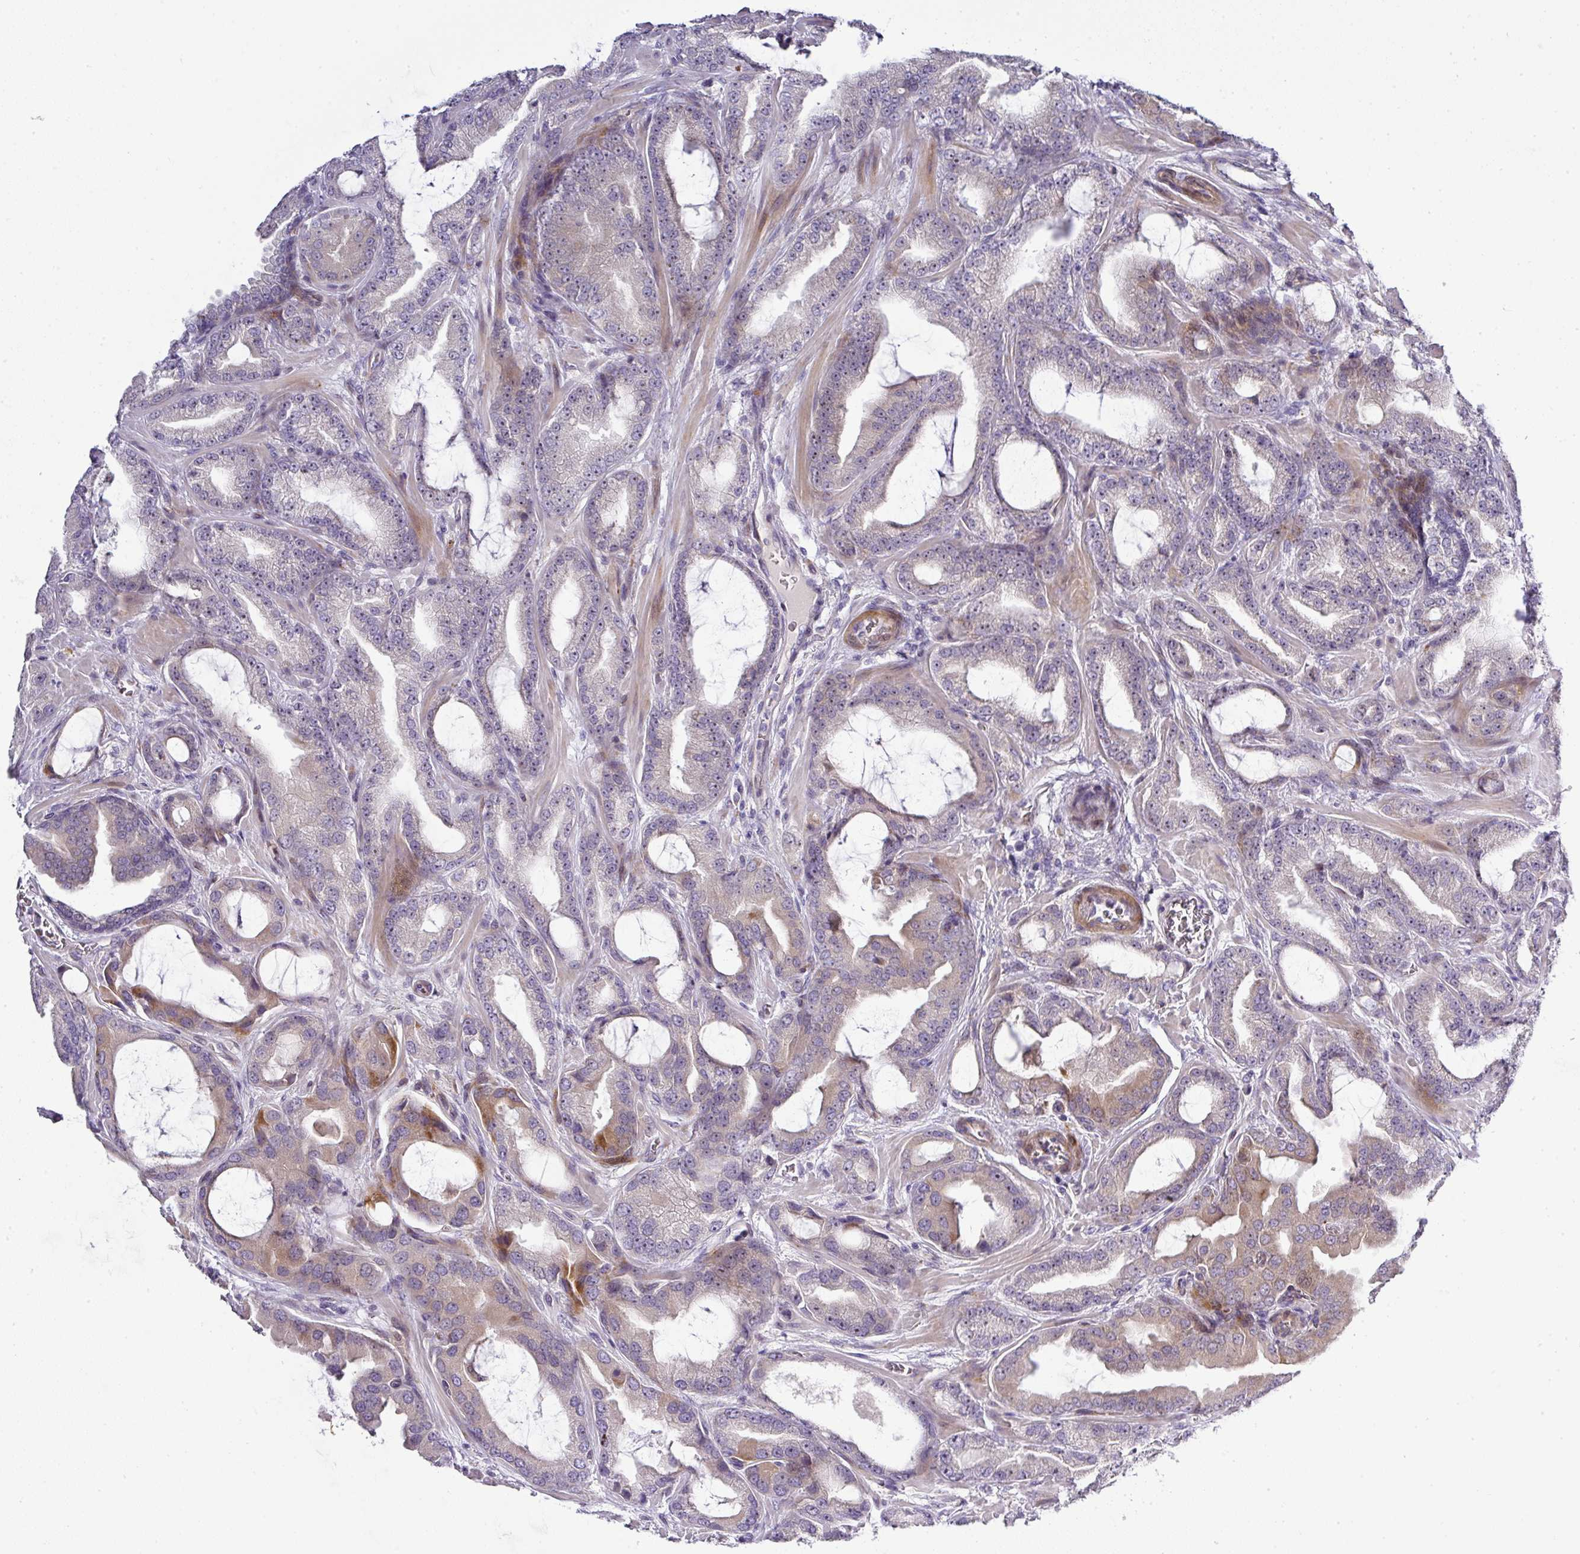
{"staining": {"intensity": "negative", "quantity": "none", "location": "none"}, "tissue": "prostate cancer", "cell_type": "Tumor cells", "image_type": "cancer", "snomed": [{"axis": "morphology", "description": "Adenocarcinoma, High grade"}, {"axis": "topography", "description": "Prostate"}], "caption": "An IHC image of high-grade adenocarcinoma (prostate) is shown. There is no staining in tumor cells of high-grade adenocarcinoma (prostate). (DAB immunohistochemistry visualized using brightfield microscopy, high magnification).", "gene": "ATP6V1F", "patient": {"sex": "male", "age": 68}}